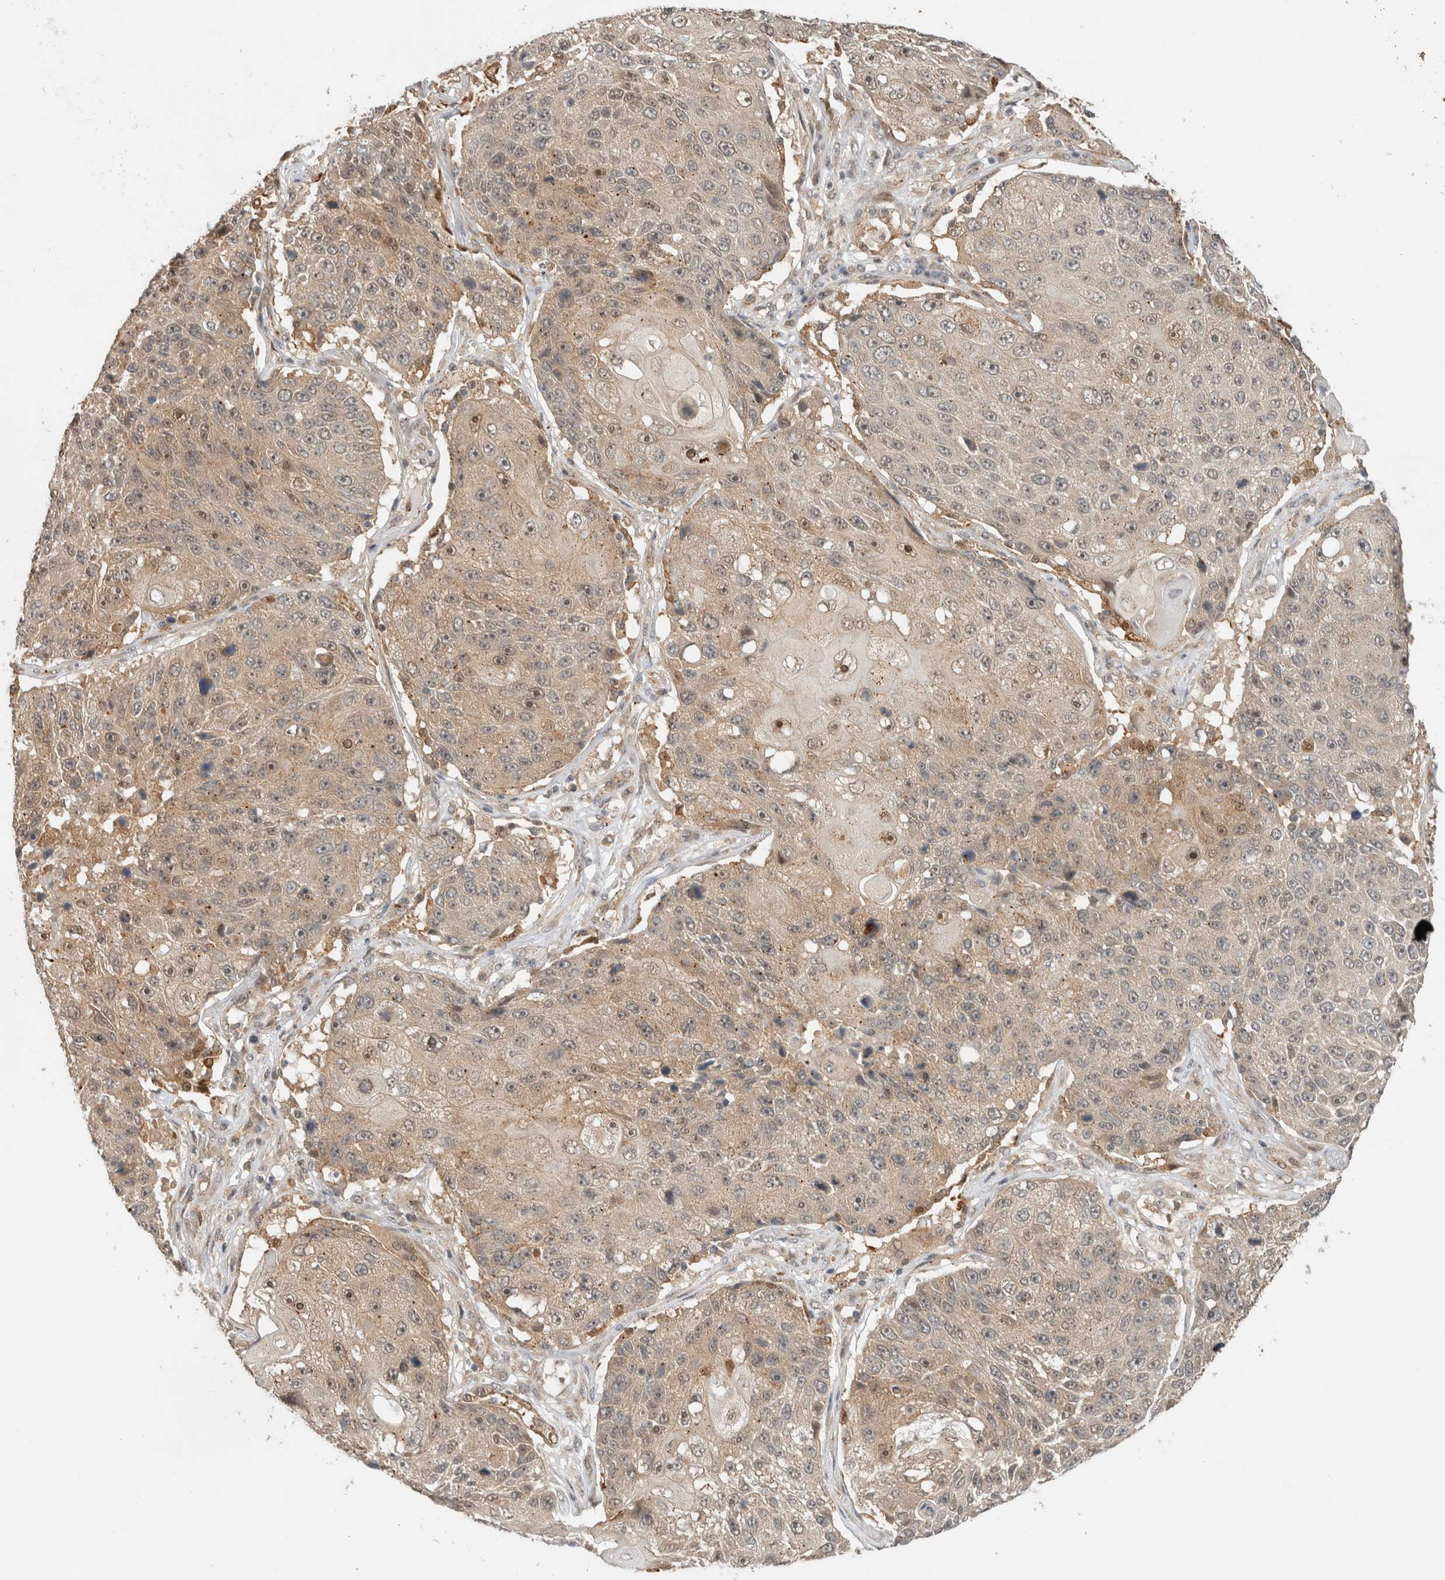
{"staining": {"intensity": "weak", "quantity": "25%-75%", "location": "cytoplasmic/membranous"}, "tissue": "lung cancer", "cell_type": "Tumor cells", "image_type": "cancer", "snomed": [{"axis": "morphology", "description": "Squamous cell carcinoma, NOS"}, {"axis": "topography", "description": "Lung"}], "caption": "A low amount of weak cytoplasmic/membranous positivity is present in approximately 25%-75% of tumor cells in lung cancer (squamous cell carcinoma) tissue.", "gene": "OTUD6B", "patient": {"sex": "male", "age": 61}}